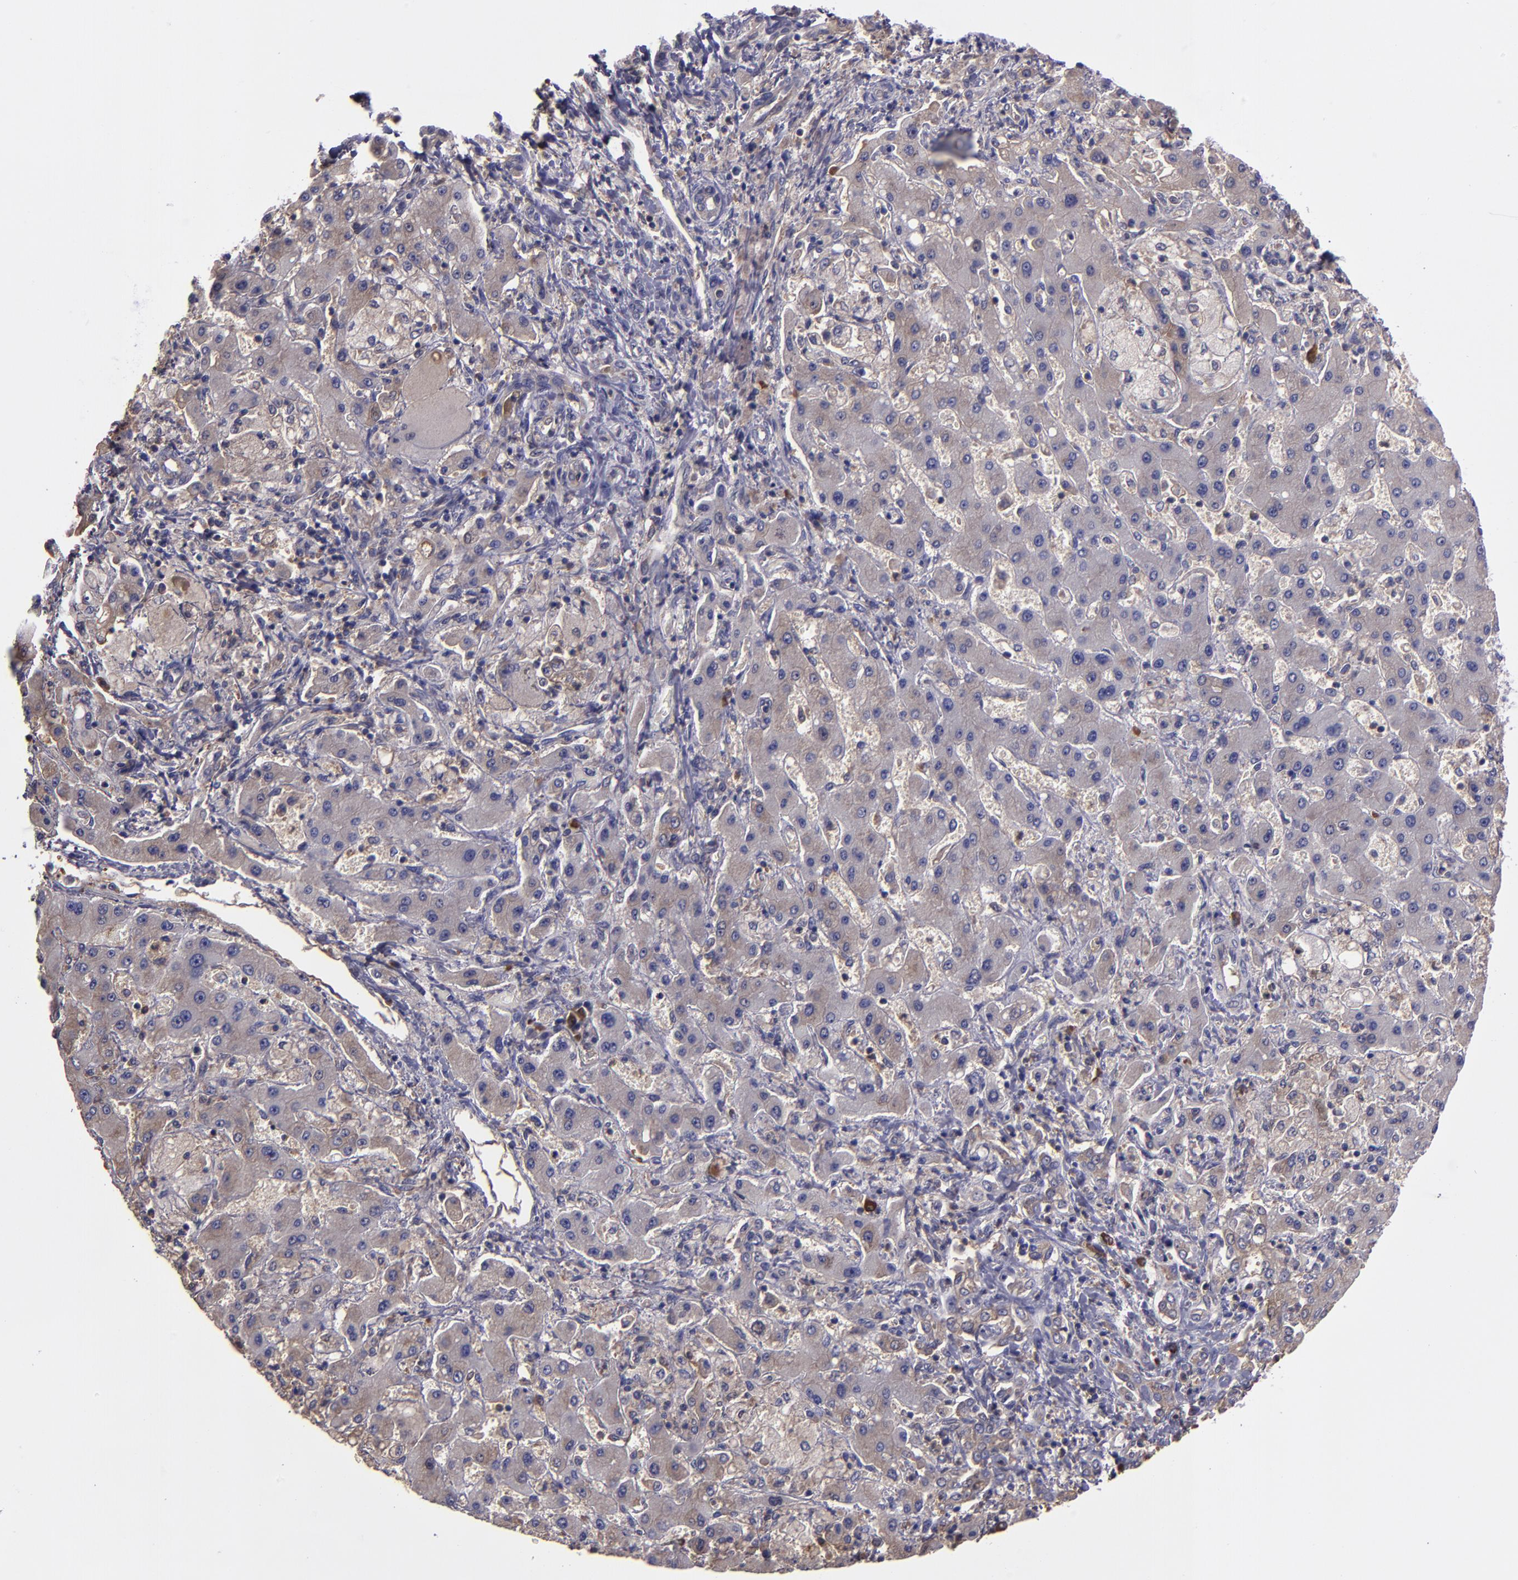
{"staining": {"intensity": "weak", "quantity": "<25%", "location": "cytoplasmic/membranous"}, "tissue": "liver cancer", "cell_type": "Tumor cells", "image_type": "cancer", "snomed": [{"axis": "morphology", "description": "Cholangiocarcinoma"}, {"axis": "topography", "description": "Liver"}], "caption": "Tumor cells show no significant staining in liver cholangiocarcinoma. Nuclei are stained in blue.", "gene": "CARS1", "patient": {"sex": "male", "age": 50}}